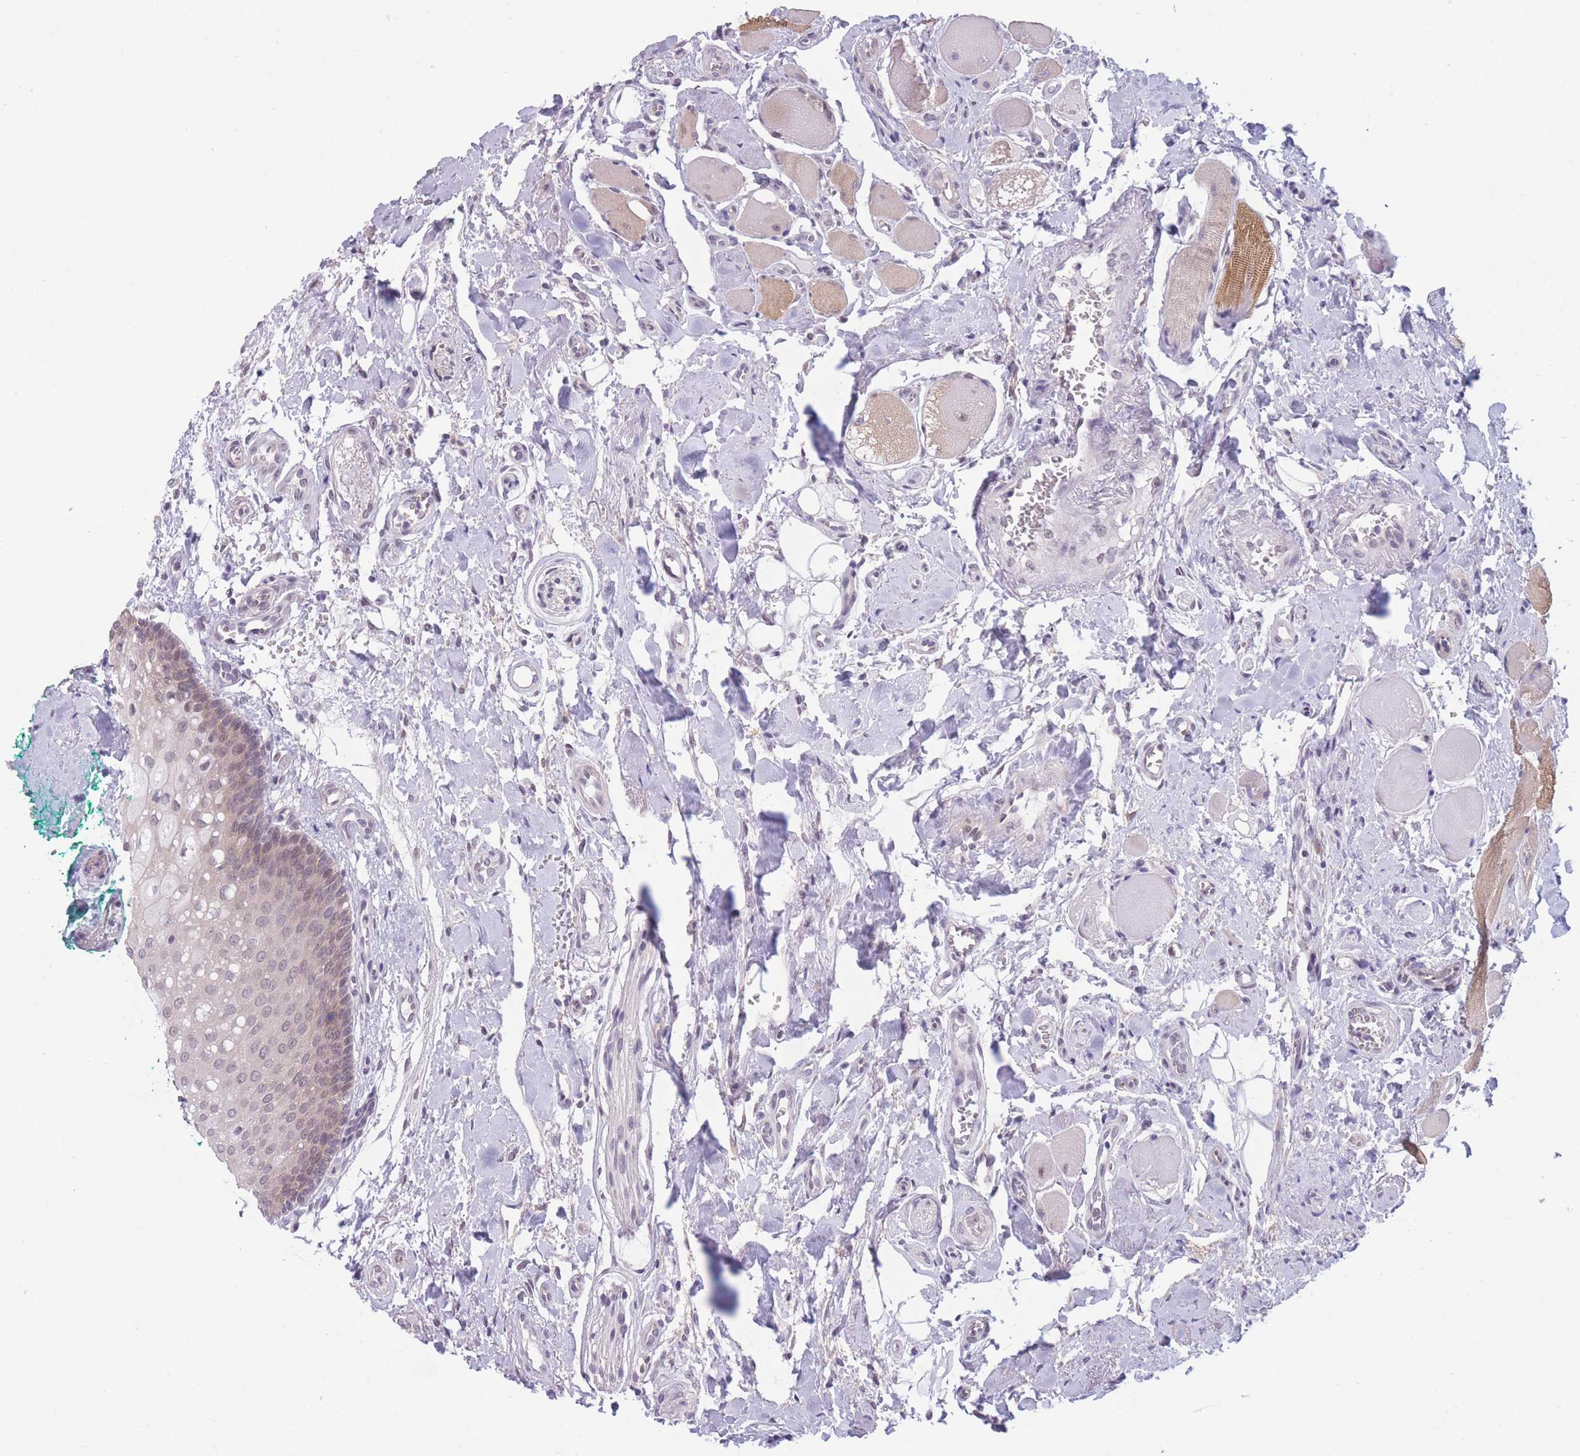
{"staining": {"intensity": "negative", "quantity": "none", "location": "none"}, "tissue": "oral mucosa", "cell_type": "Squamous epithelial cells", "image_type": "normal", "snomed": [{"axis": "morphology", "description": "Normal tissue, NOS"}, {"axis": "morphology", "description": "Squamous cell carcinoma, NOS"}, {"axis": "topography", "description": "Oral tissue"}, {"axis": "topography", "description": "Tounge, NOS"}, {"axis": "topography", "description": "Head-Neck"}], "caption": "IHC image of unremarkable oral mucosa stained for a protein (brown), which demonstrates no staining in squamous epithelial cells.", "gene": "PODXL", "patient": {"sex": "male", "age": 79}}